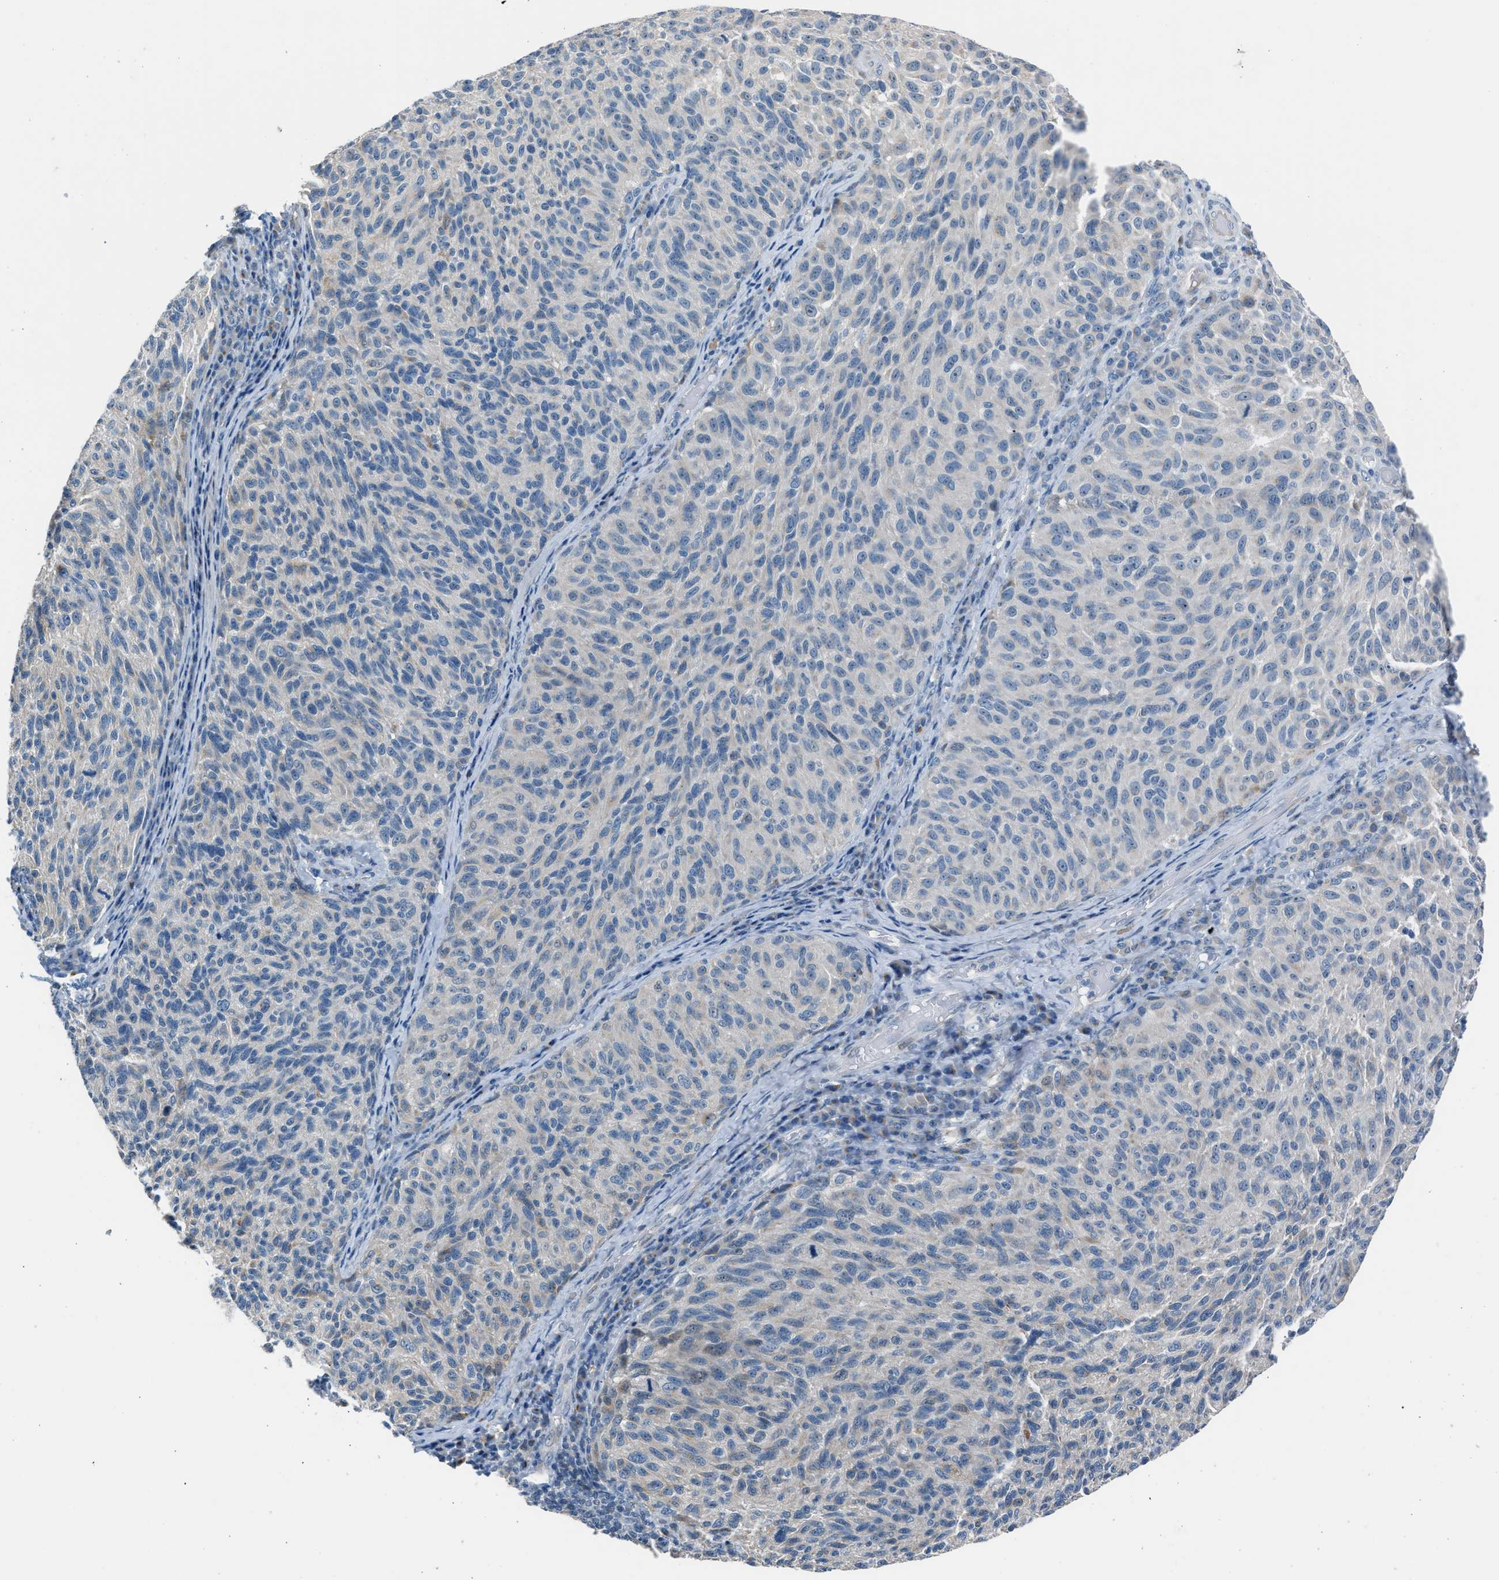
{"staining": {"intensity": "weak", "quantity": "<25%", "location": "cytoplasmic/membranous"}, "tissue": "melanoma", "cell_type": "Tumor cells", "image_type": "cancer", "snomed": [{"axis": "morphology", "description": "Malignant melanoma, NOS"}, {"axis": "topography", "description": "Skin"}], "caption": "Immunohistochemistry (IHC) of human melanoma reveals no staining in tumor cells.", "gene": "RNF41", "patient": {"sex": "female", "age": 73}}